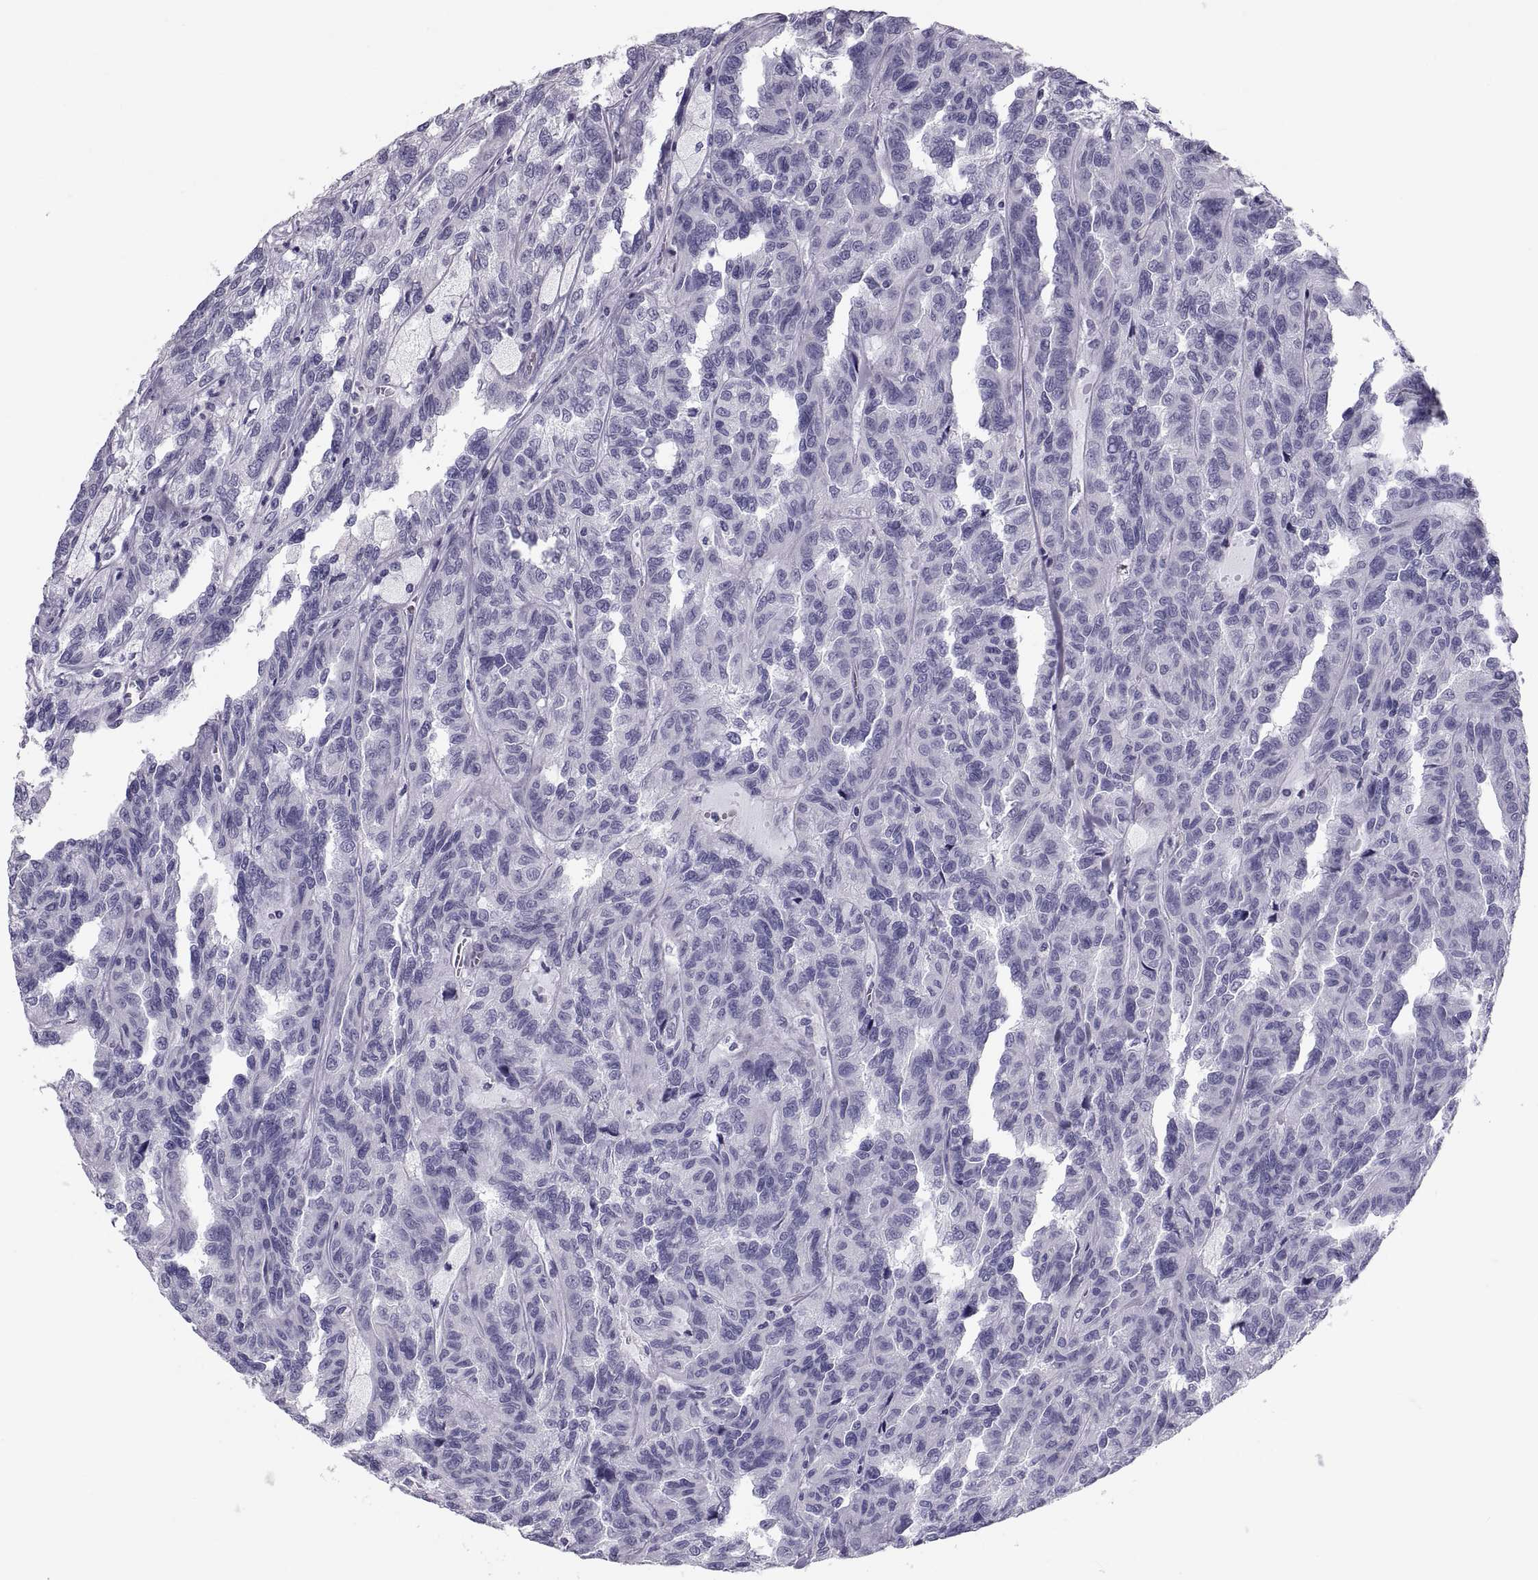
{"staining": {"intensity": "negative", "quantity": "none", "location": "none"}, "tissue": "renal cancer", "cell_type": "Tumor cells", "image_type": "cancer", "snomed": [{"axis": "morphology", "description": "Adenocarcinoma, NOS"}, {"axis": "topography", "description": "Kidney"}], "caption": "A high-resolution photomicrograph shows immunohistochemistry staining of adenocarcinoma (renal), which shows no significant expression in tumor cells.", "gene": "DEFB129", "patient": {"sex": "male", "age": 79}}